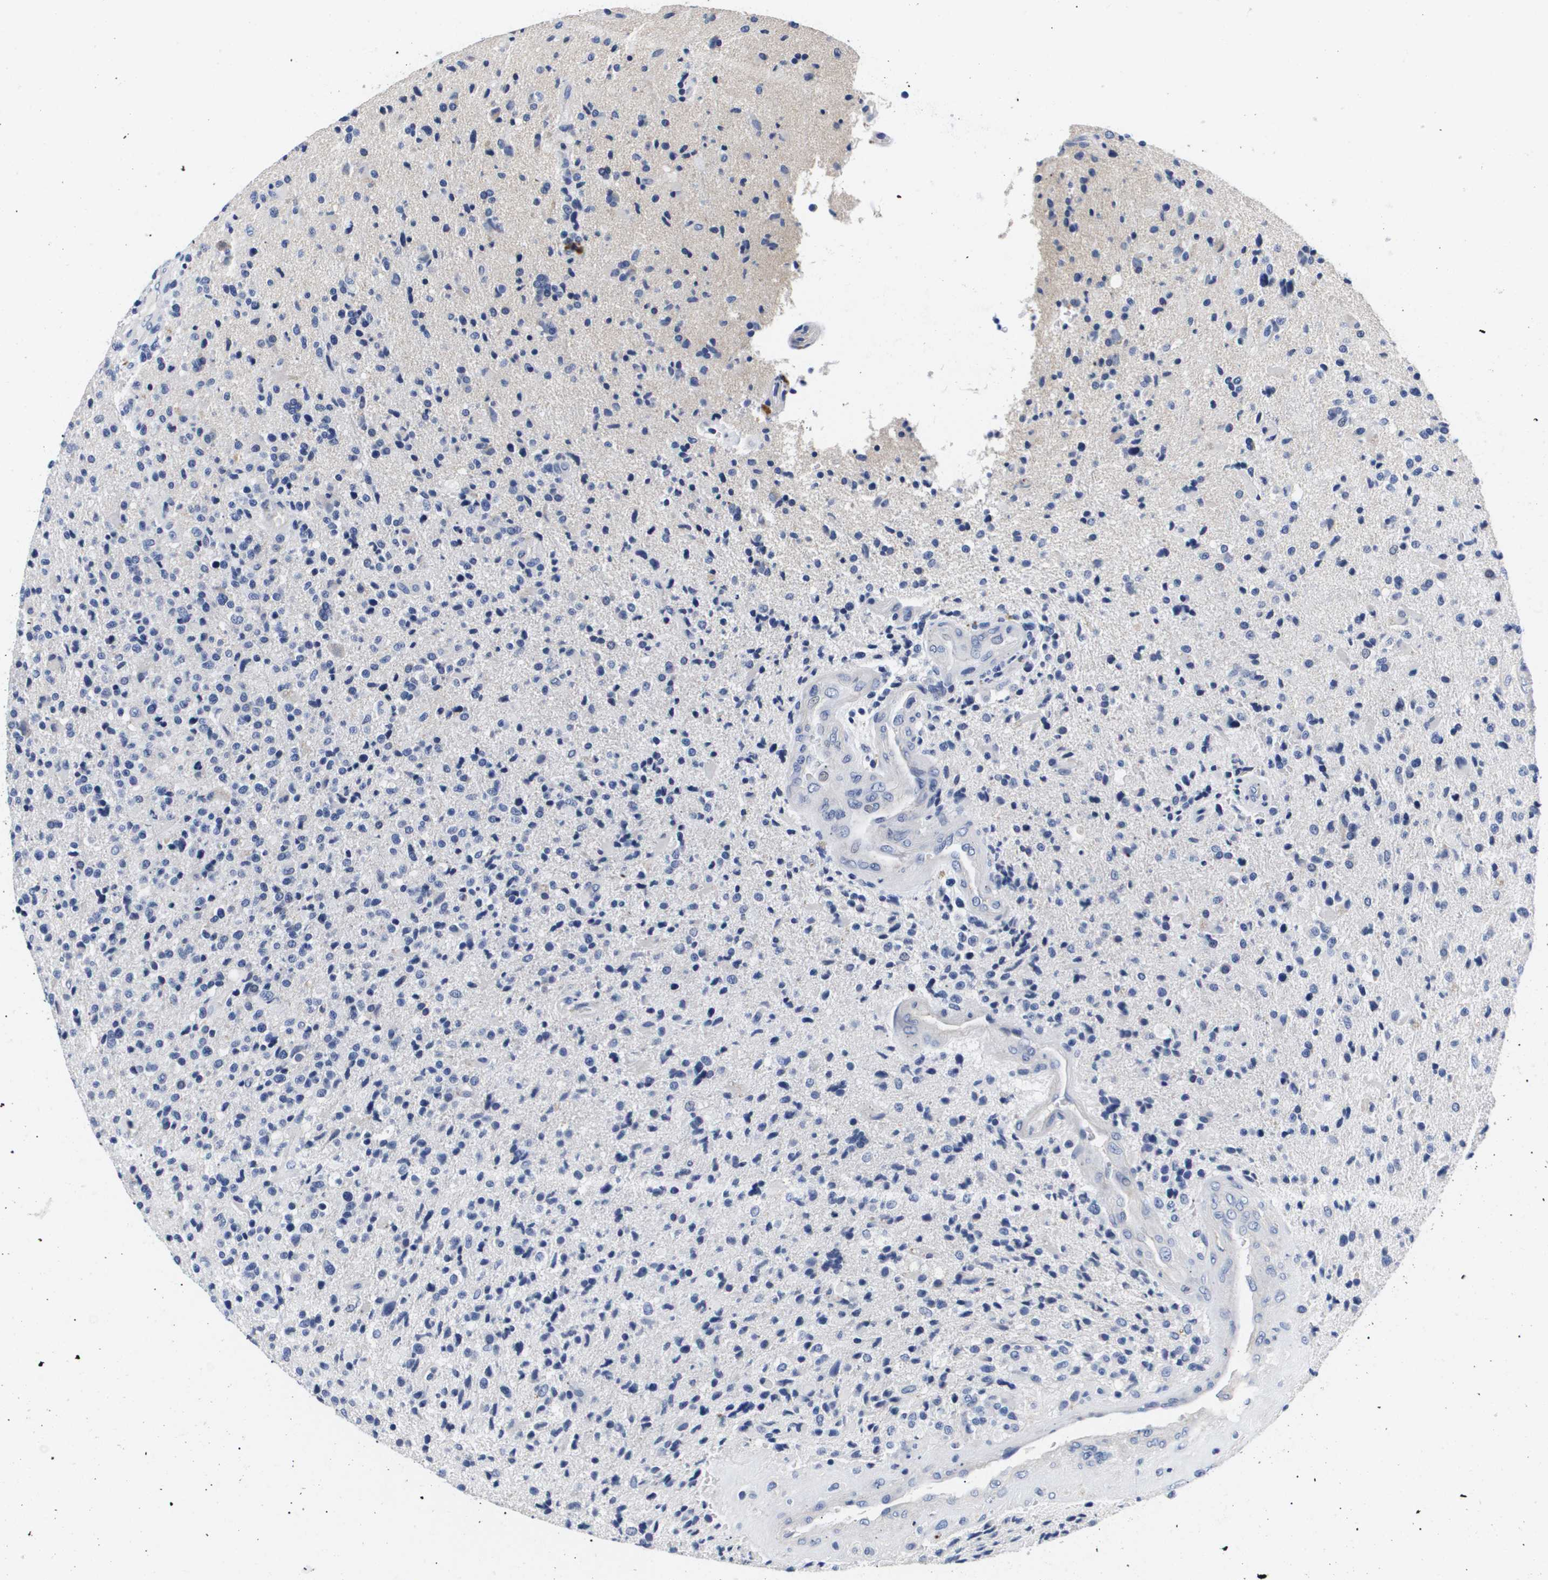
{"staining": {"intensity": "negative", "quantity": "none", "location": "none"}, "tissue": "glioma", "cell_type": "Tumor cells", "image_type": "cancer", "snomed": [{"axis": "morphology", "description": "Glioma, malignant, High grade"}, {"axis": "topography", "description": "Brain"}], "caption": "The image demonstrates no significant staining in tumor cells of malignant glioma (high-grade). Brightfield microscopy of immunohistochemistry stained with DAB (3,3'-diaminobenzidine) (brown) and hematoxylin (blue), captured at high magnification.", "gene": "ATP6V0A4", "patient": {"sex": "male", "age": 72}}